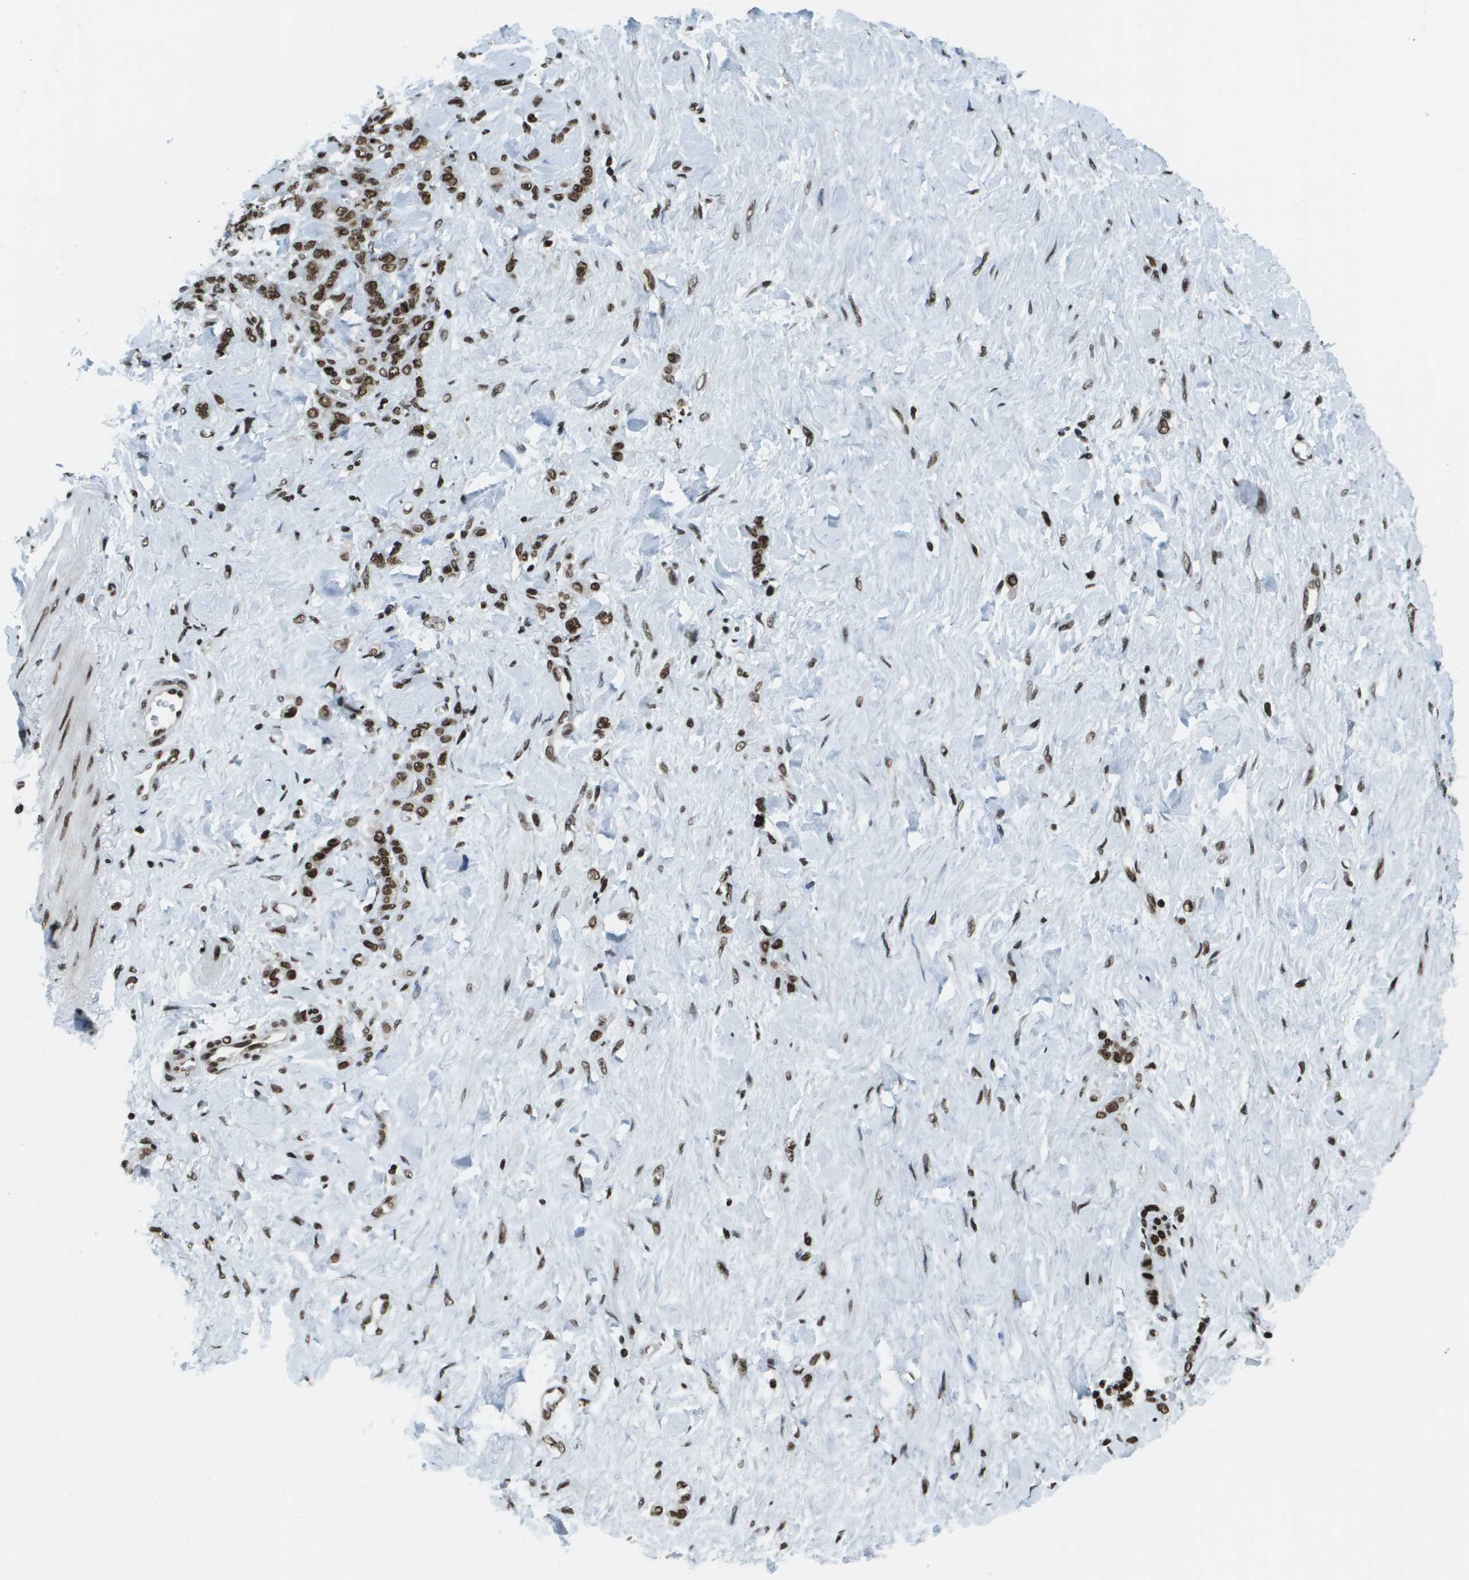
{"staining": {"intensity": "strong", "quantity": ">75%", "location": "nuclear"}, "tissue": "stomach cancer", "cell_type": "Tumor cells", "image_type": "cancer", "snomed": [{"axis": "morphology", "description": "Adenocarcinoma, NOS"}, {"axis": "topography", "description": "Stomach"}], "caption": "Immunohistochemistry (IHC) (DAB (3,3'-diaminobenzidine)) staining of stomach adenocarcinoma shows strong nuclear protein positivity in approximately >75% of tumor cells.", "gene": "GLYR1", "patient": {"sex": "male", "age": 82}}